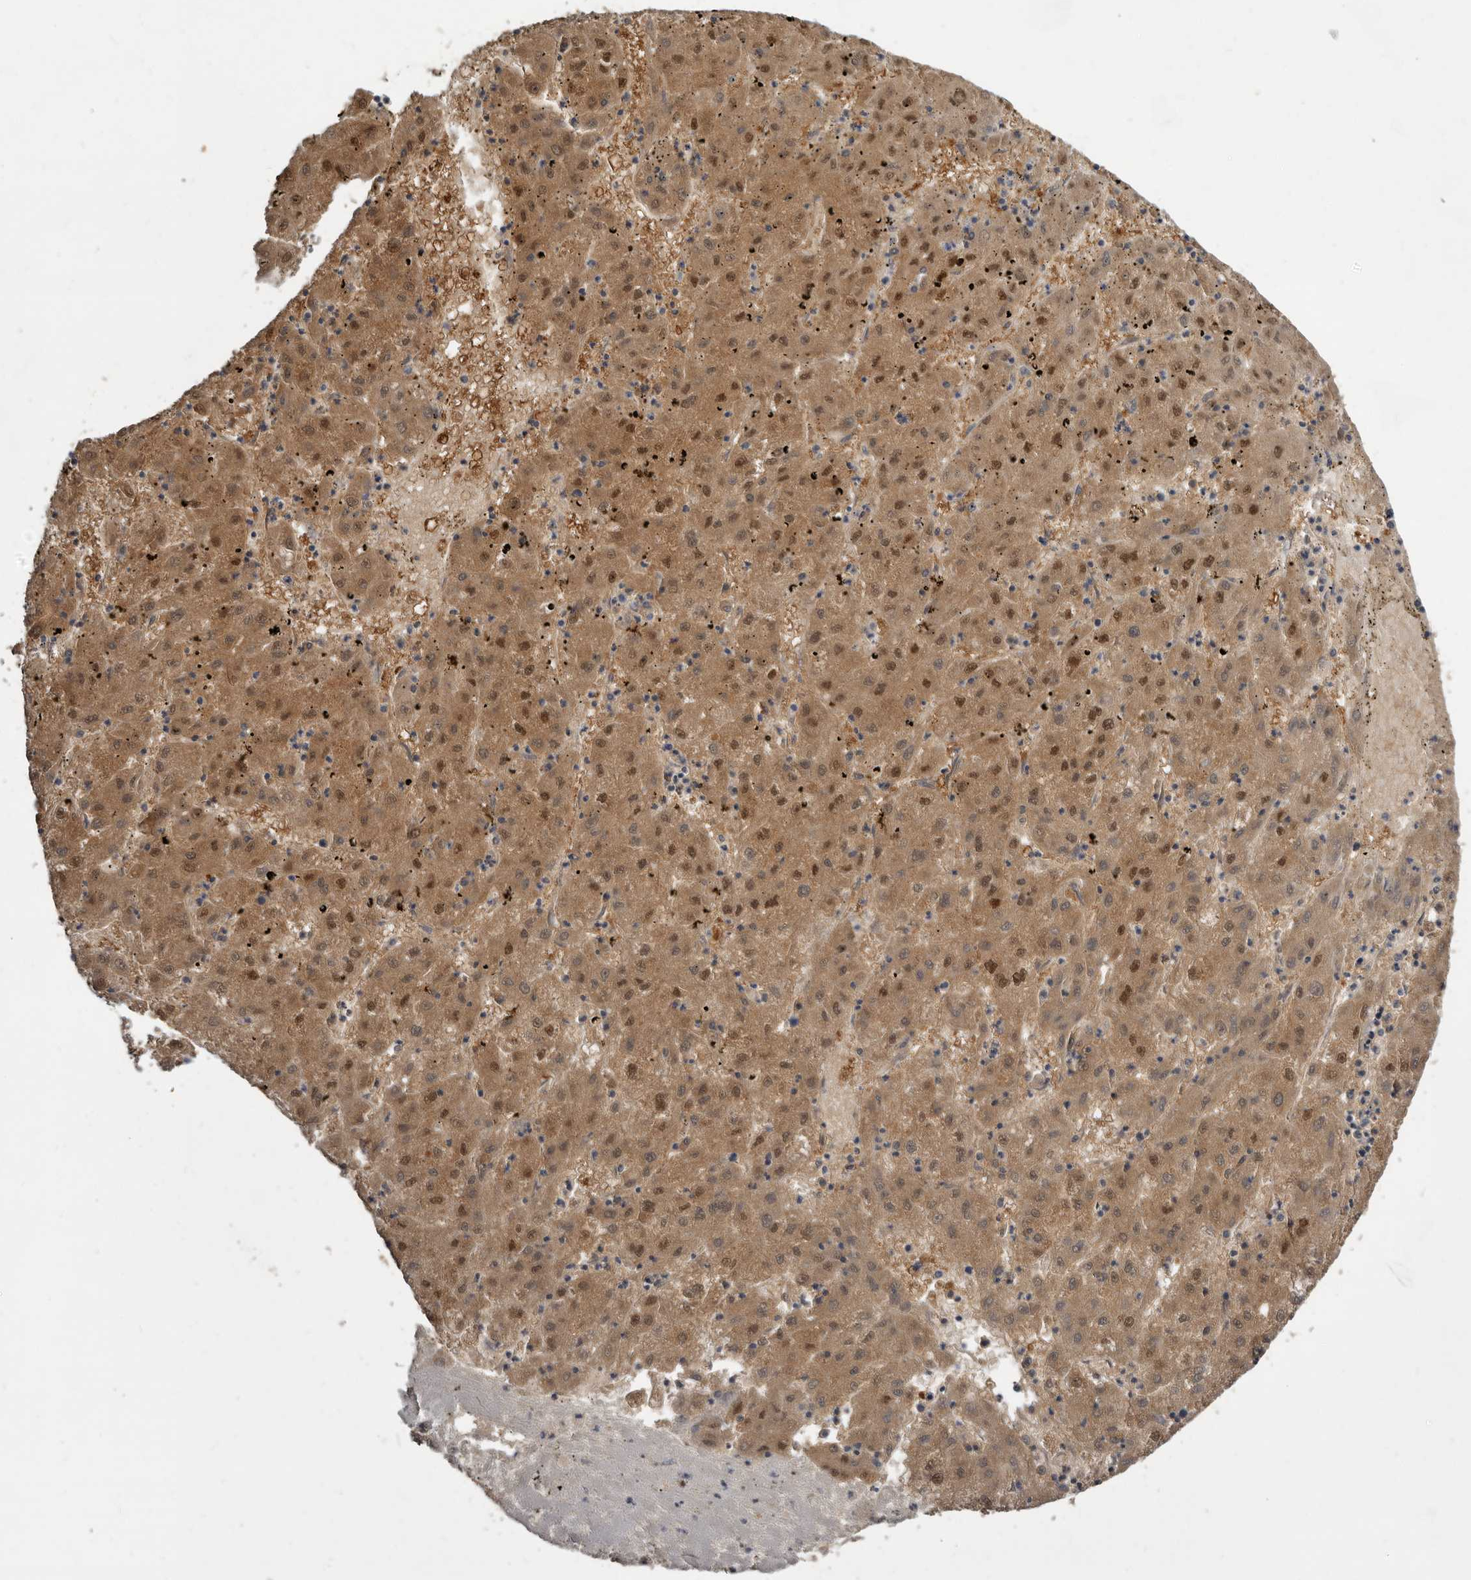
{"staining": {"intensity": "moderate", "quantity": ">75%", "location": "cytoplasmic/membranous,nuclear"}, "tissue": "liver cancer", "cell_type": "Tumor cells", "image_type": "cancer", "snomed": [{"axis": "morphology", "description": "Carcinoma, Hepatocellular, NOS"}, {"axis": "topography", "description": "Liver"}], "caption": "Immunohistochemical staining of liver cancer (hepatocellular carcinoma) demonstrates medium levels of moderate cytoplasmic/membranous and nuclear positivity in about >75% of tumor cells. Ihc stains the protein of interest in brown and the nuclei are stained blue.", "gene": "RBKS", "patient": {"sex": "male", "age": 72}}